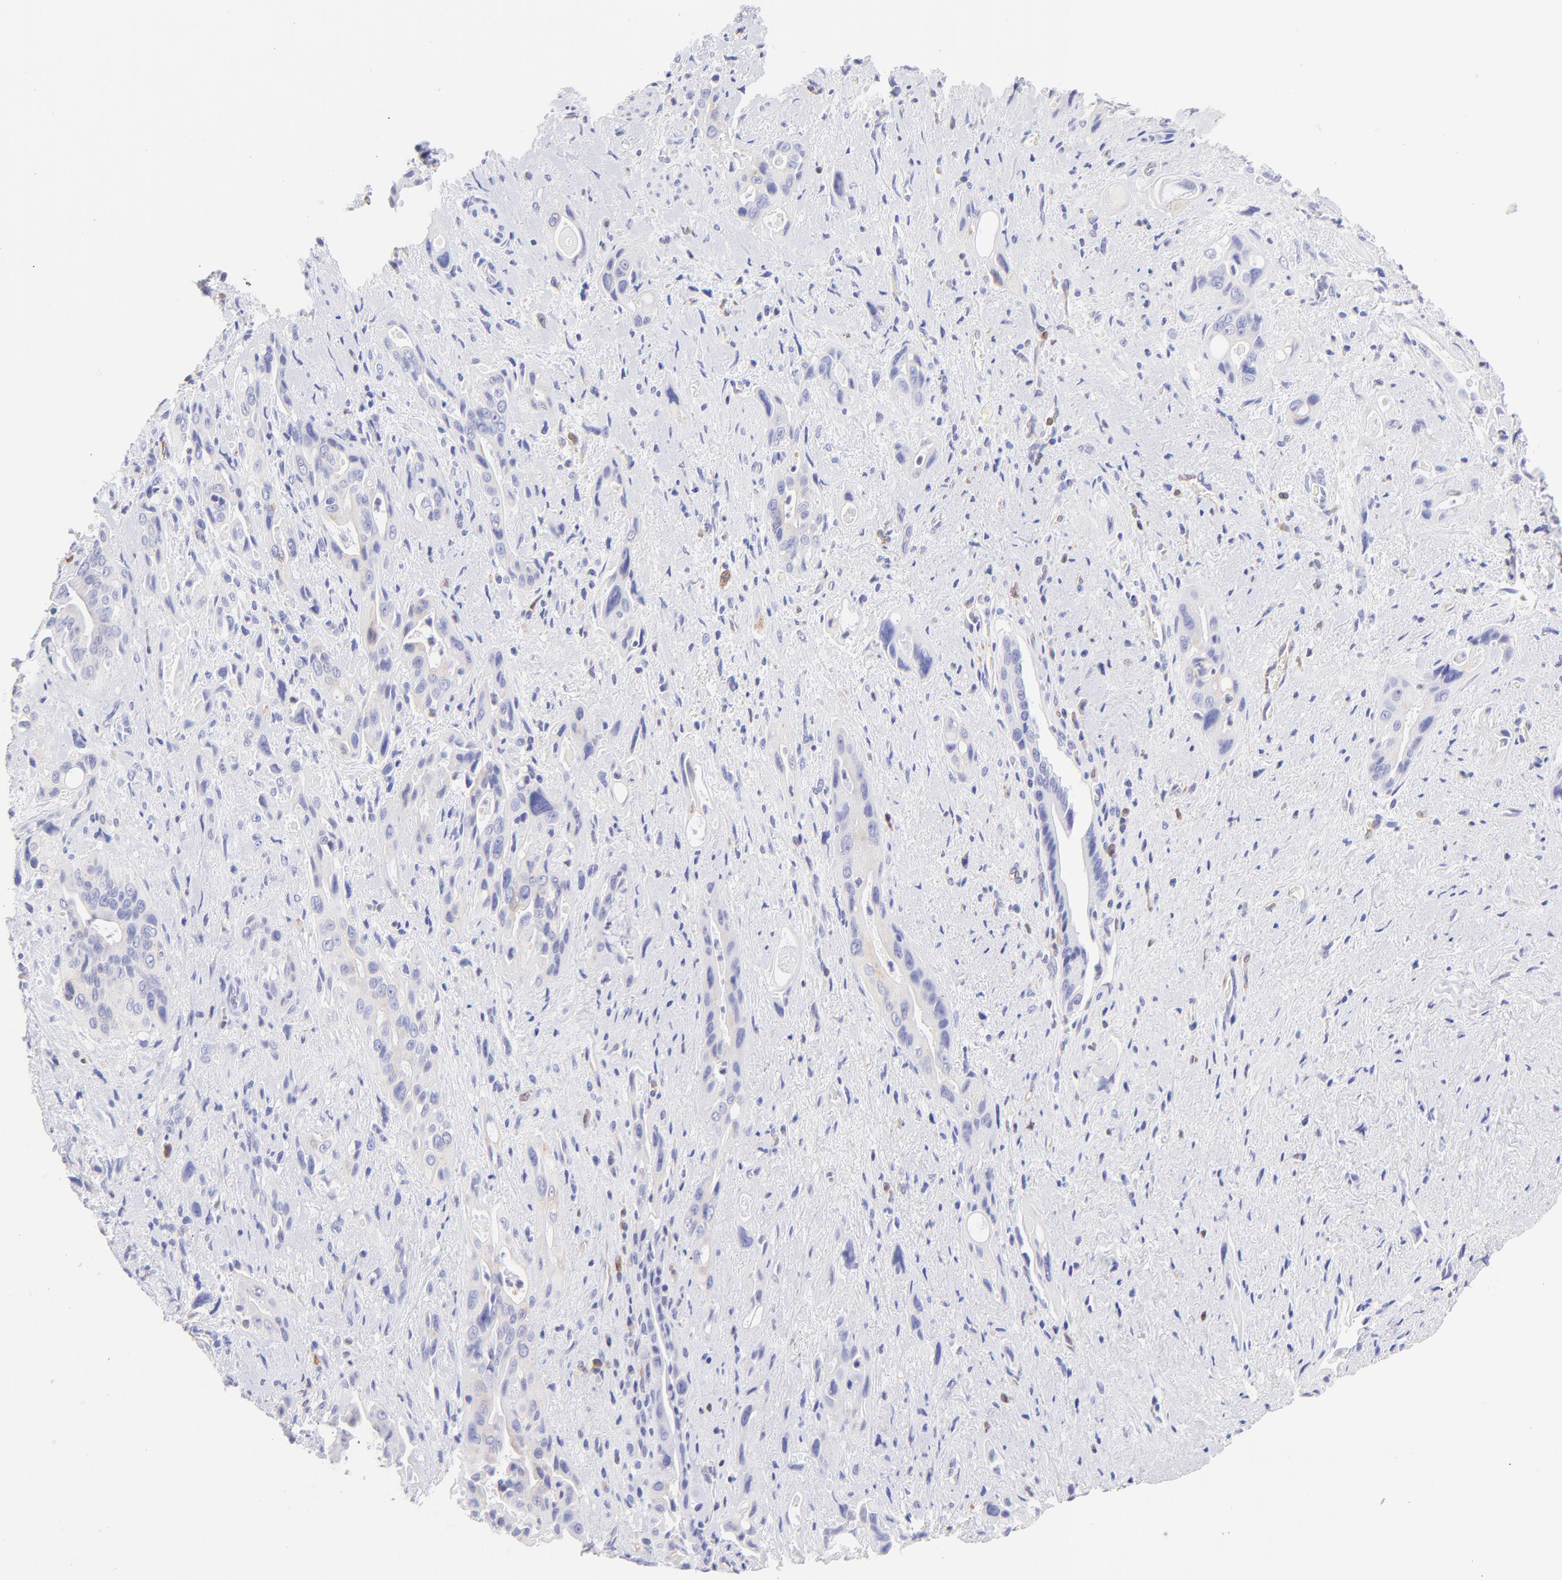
{"staining": {"intensity": "negative", "quantity": "none", "location": "none"}, "tissue": "pancreatic cancer", "cell_type": "Tumor cells", "image_type": "cancer", "snomed": [{"axis": "morphology", "description": "Adenocarcinoma, NOS"}, {"axis": "topography", "description": "Pancreas"}], "caption": "An immunohistochemistry (IHC) photomicrograph of pancreatic cancer (adenocarcinoma) is shown. There is no staining in tumor cells of pancreatic cancer (adenocarcinoma).", "gene": "IRAG2", "patient": {"sex": "male", "age": 77}}